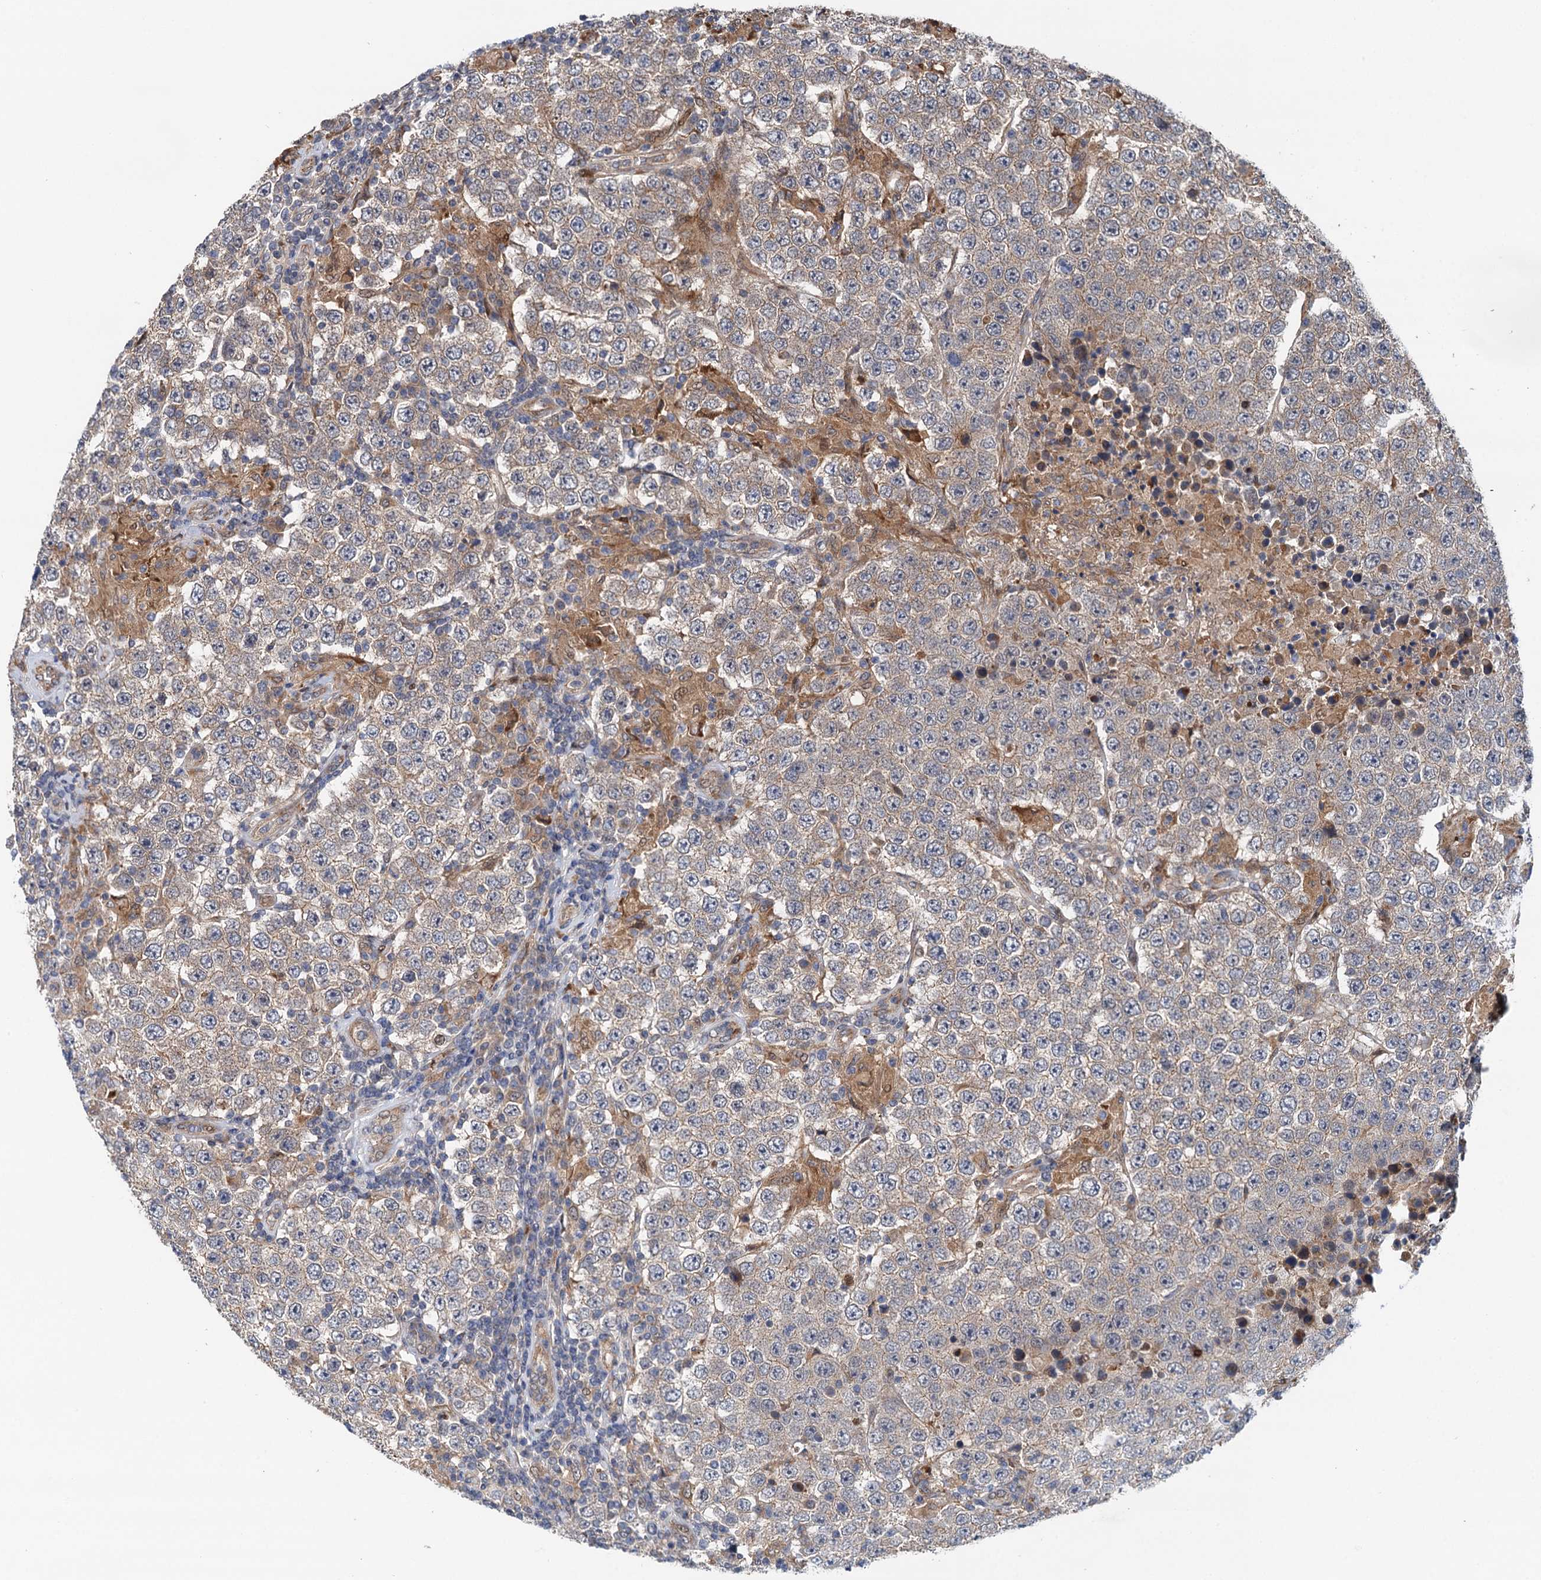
{"staining": {"intensity": "weak", "quantity": "<25%", "location": "cytoplasmic/membranous"}, "tissue": "testis cancer", "cell_type": "Tumor cells", "image_type": "cancer", "snomed": [{"axis": "morphology", "description": "Normal tissue, NOS"}, {"axis": "morphology", "description": "Urothelial carcinoma, High grade"}, {"axis": "morphology", "description": "Seminoma, NOS"}, {"axis": "morphology", "description": "Carcinoma, Embryonal, NOS"}, {"axis": "topography", "description": "Urinary bladder"}, {"axis": "topography", "description": "Testis"}], "caption": "A micrograph of testis cancer (seminoma) stained for a protein demonstrates no brown staining in tumor cells.", "gene": "NLRP10", "patient": {"sex": "male", "age": 41}}